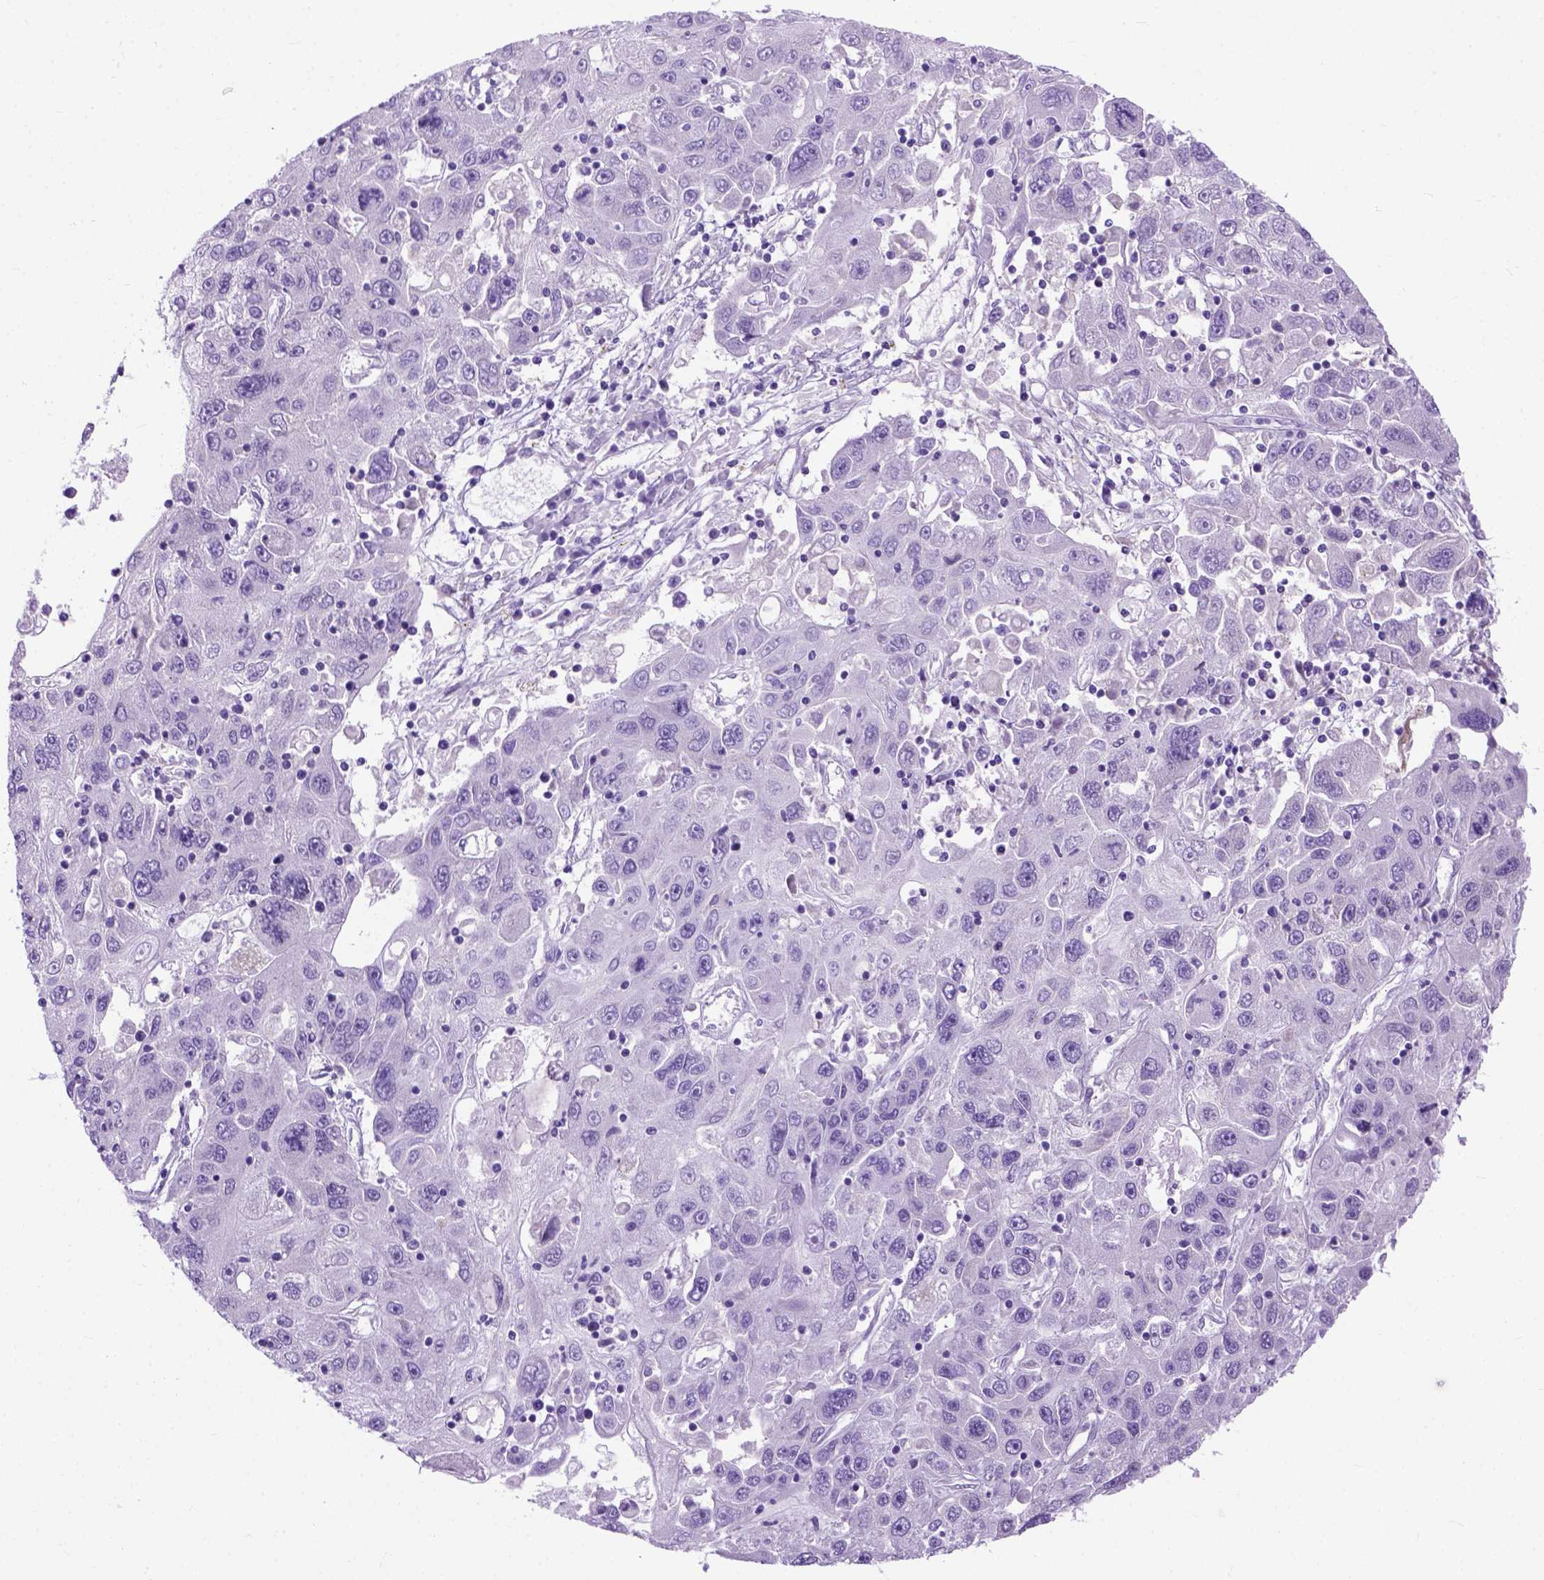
{"staining": {"intensity": "negative", "quantity": "none", "location": "none"}, "tissue": "stomach cancer", "cell_type": "Tumor cells", "image_type": "cancer", "snomed": [{"axis": "morphology", "description": "Adenocarcinoma, NOS"}, {"axis": "topography", "description": "Stomach"}], "caption": "An IHC micrograph of adenocarcinoma (stomach) is shown. There is no staining in tumor cells of adenocarcinoma (stomach).", "gene": "ODAD3", "patient": {"sex": "male", "age": 56}}